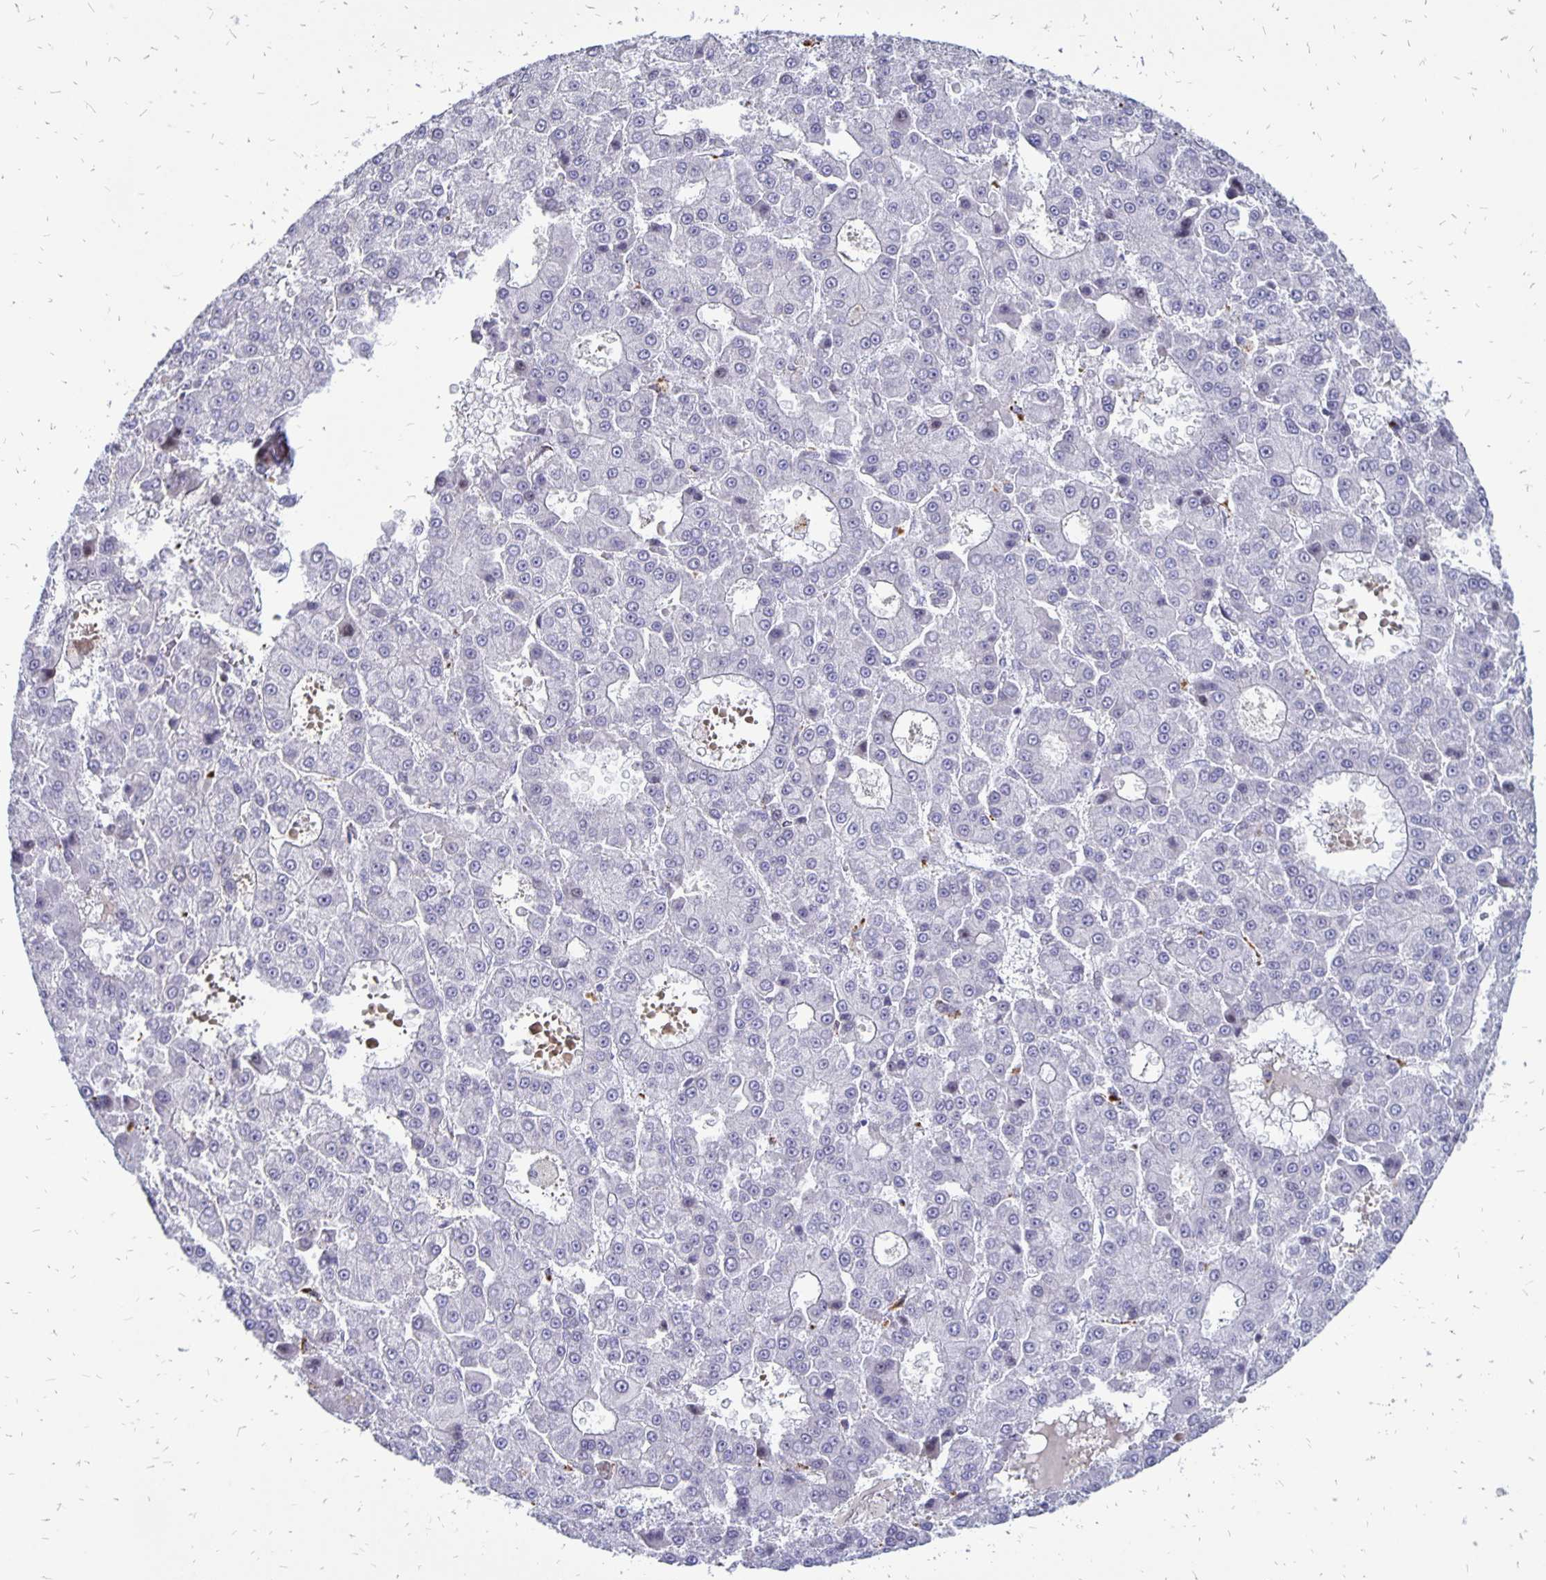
{"staining": {"intensity": "negative", "quantity": "none", "location": "none"}, "tissue": "liver cancer", "cell_type": "Tumor cells", "image_type": "cancer", "snomed": [{"axis": "morphology", "description": "Carcinoma, Hepatocellular, NOS"}, {"axis": "topography", "description": "Liver"}], "caption": "Tumor cells are negative for protein expression in human liver hepatocellular carcinoma.", "gene": "DCK", "patient": {"sex": "male", "age": 70}}